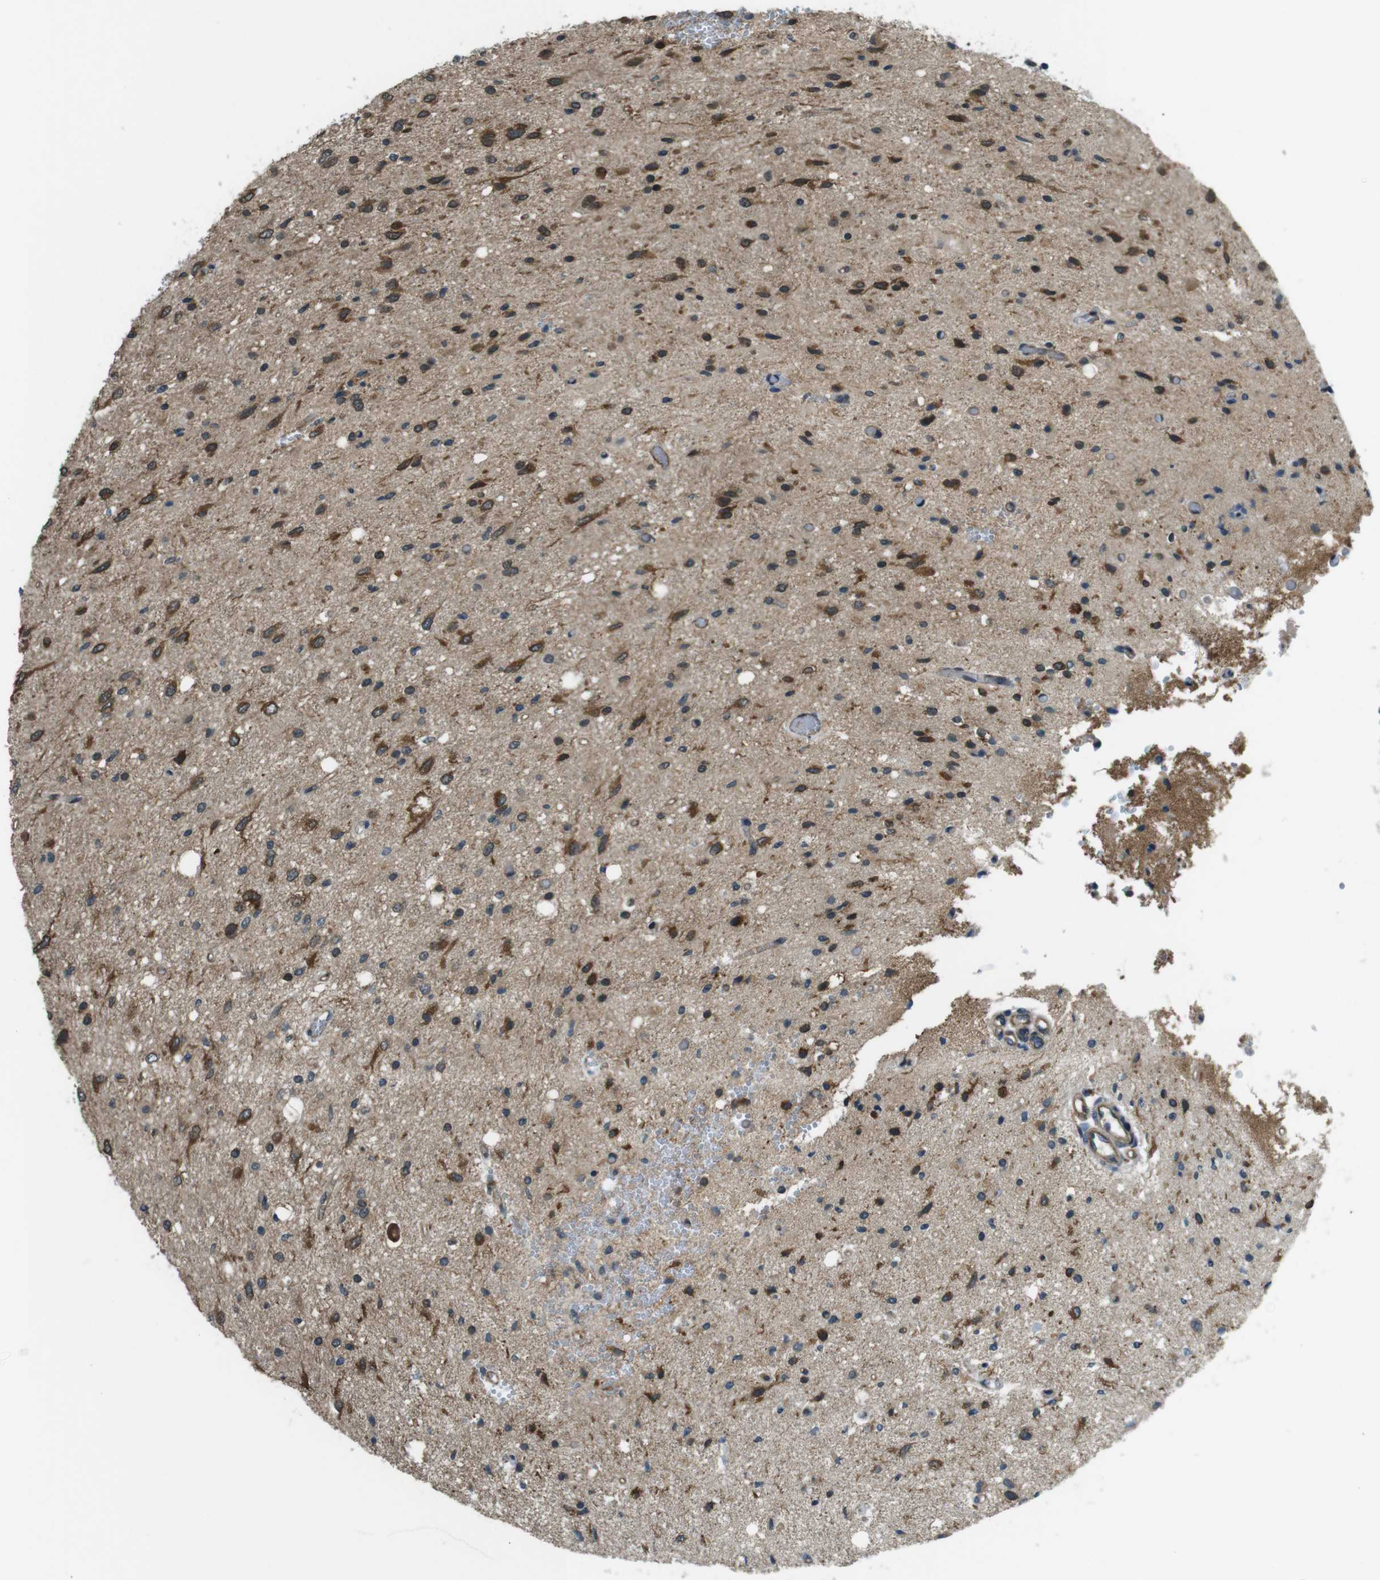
{"staining": {"intensity": "moderate", "quantity": ">75%", "location": "cytoplasmic/membranous"}, "tissue": "glioma", "cell_type": "Tumor cells", "image_type": "cancer", "snomed": [{"axis": "morphology", "description": "Glioma, malignant, Low grade"}, {"axis": "topography", "description": "Brain"}], "caption": "Human glioma stained with a protein marker displays moderate staining in tumor cells.", "gene": "TIAM2", "patient": {"sex": "male", "age": 77}}